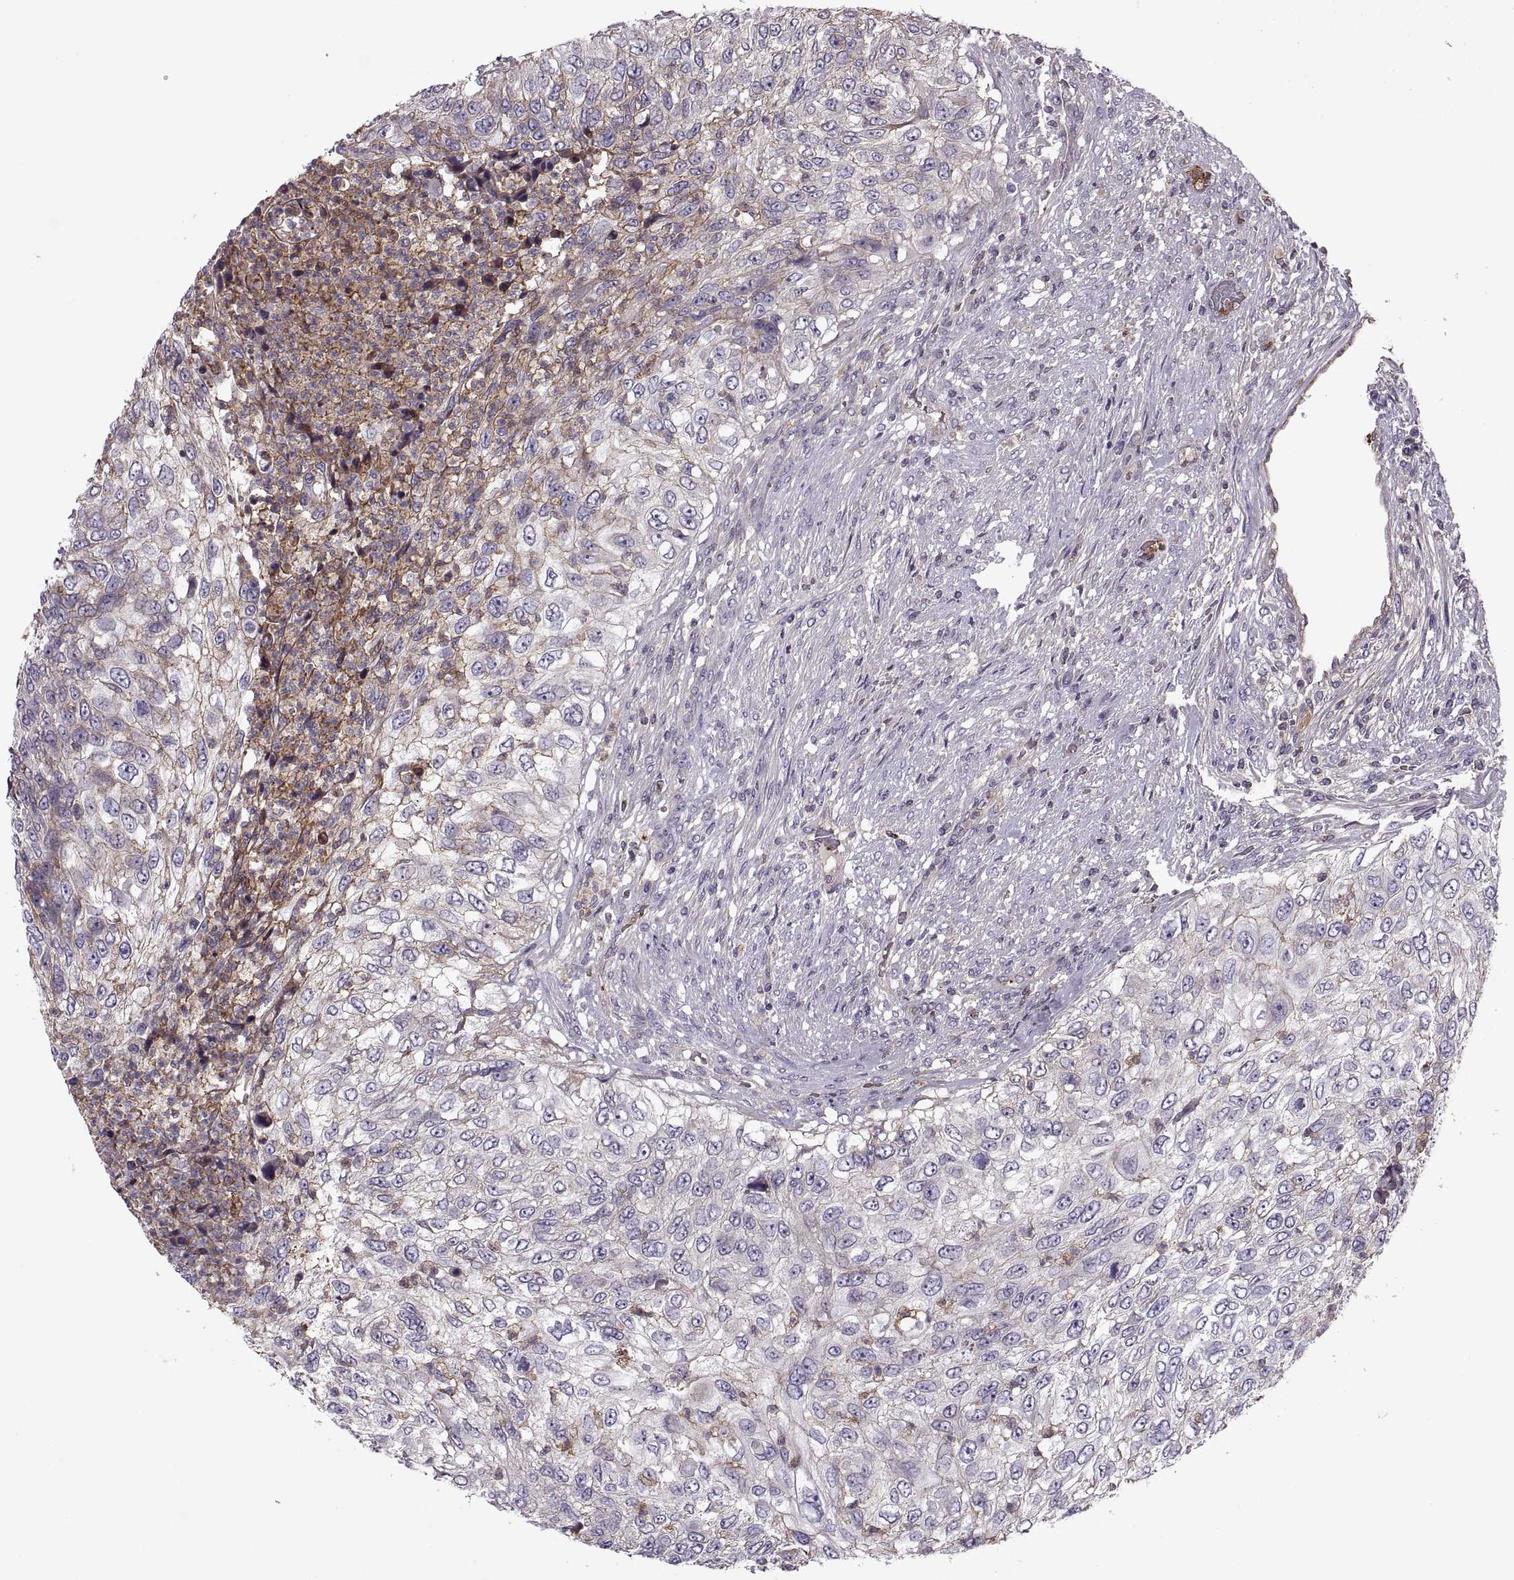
{"staining": {"intensity": "negative", "quantity": "none", "location": "none"}, "tissue": "urothelial cancer", "cell_type": "Tumor cells", "image_type": "cancer", "snomed": [{"axis": "morphology", "description": "Urothelial carcinoma, High grade"}, {"axis": "topography", "description": "Urinary bladder"}], "caption": "Micrograph shows no protein expression in tumor cells of urothelial cancer tissue.", "gene": "SLC2A3", "patient": {"sex": "female", "age": 60}}